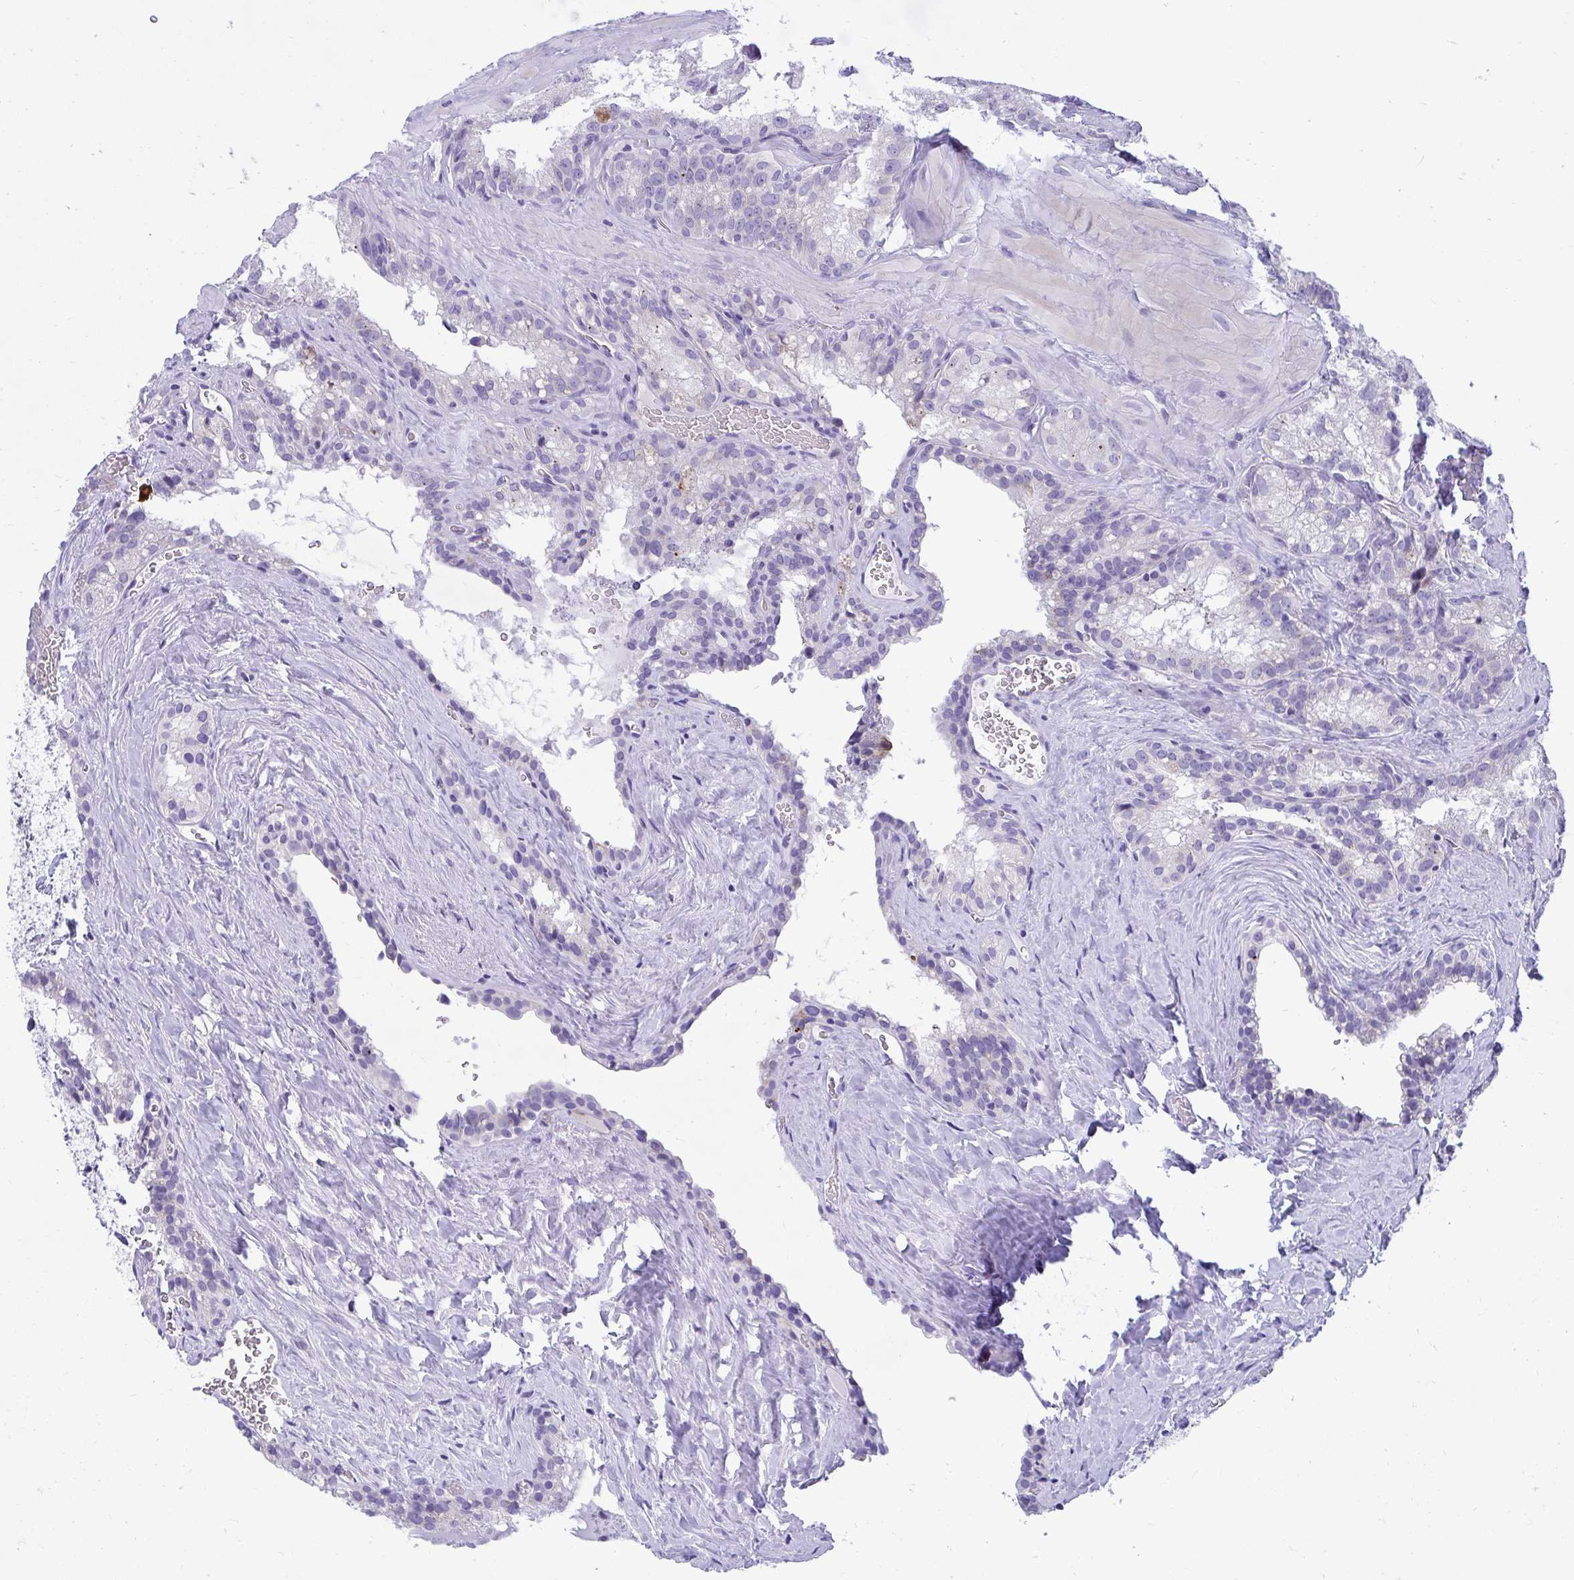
{"staining": {"intensity": "negative", "quantity": "none", "location": "none"}, "tissue": "seminal vesicle", "cell_type": "Glandular cells", "image_type": "normal", "snomed": [{"axis": "morphology", "description": "Normal tissue, NOS"}, {"axis": "topography", "description": "Seminal veicle"}], "caption": "Immunohistochemistry of normal human seminal vesicle exhibits no expression in glandular cells.", "gene": "TSBP1", "patient": {"sex": "male", "age": 47}}